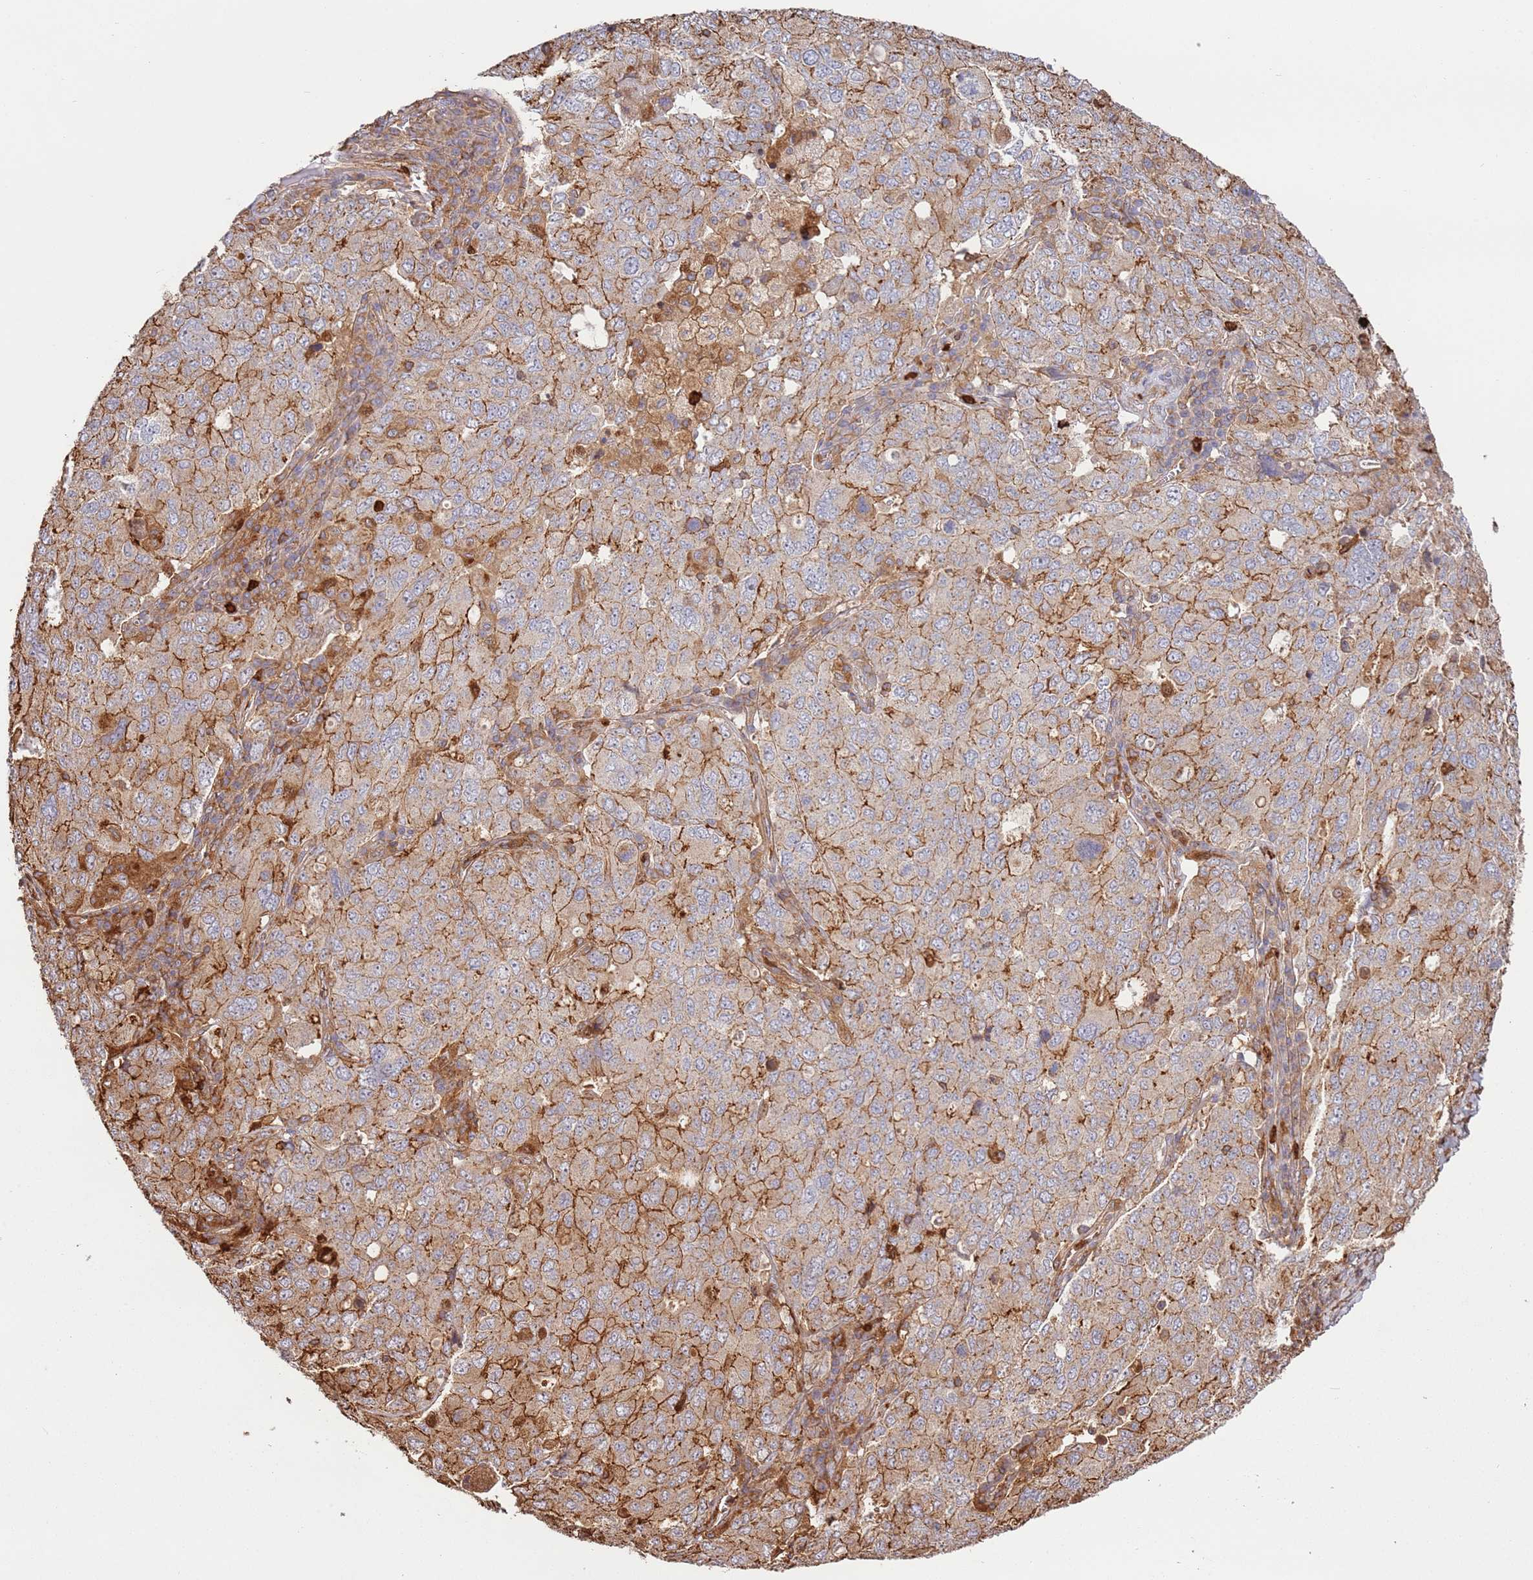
{"staining": {"intensity": "moderate", "quantity": "<25%", "location": "cytoplasmic/membranous"}, "tissue": "ovarian cancer", "cell_type": "Tumor cells", "image_type": "cancer", "snomed": [{"axis": "morphology", "description": "Carcinoma, endometroid"}, {"axis": "topography", "description": "Ovary"}], "caption": "IHC histopathology image of neoplastic tissue: ovarian endometroid carcinoma stained using IHC exhibits low levels of moderate protein expression localized specifically in the cytoplasmic/membranous of tumor cells, appearing as a cytoplasmic/membranous brown color.", "gene": "NDUFAF4", "patient": {"sex": "female", "age": 62}}